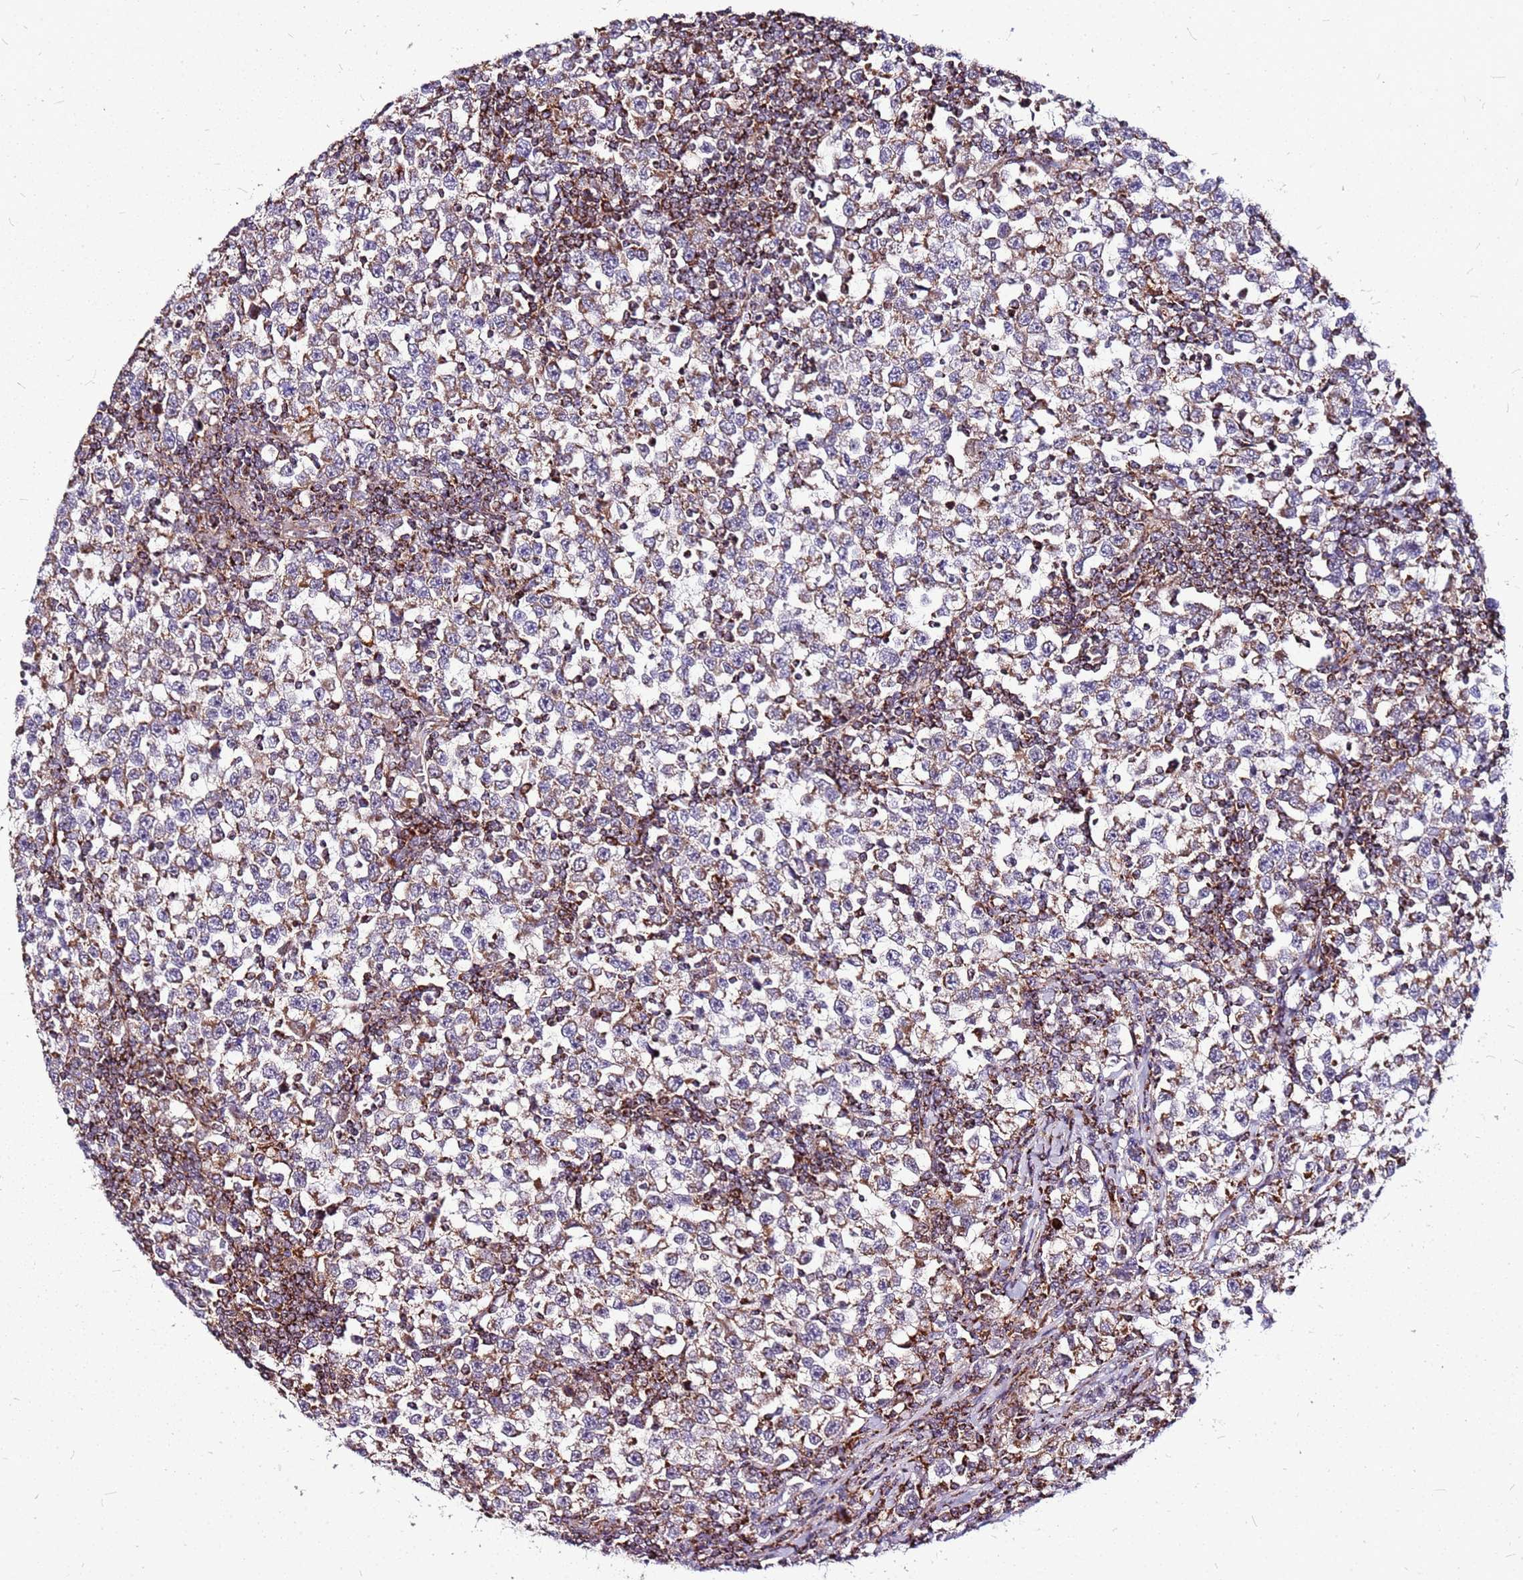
{"staining": {"intensity": "moderate", "quantity": ">75%", "location": "cytoplasmic/membranous"}, "tissue": "testis cancer", "cell_type": "Tumor cells", "image_type": "cancer", "snomed": [{"axis": "morphology", "description": "Normal tissue, NOS"}, {"axis": "morphology", "description": "Seminoma, NOS"}, {"axis": "topography", "description": "Testis"}], "caption": "Protein expression analysis of human seminoma (testis) reveals moderate cytoplasmic/membranous expression in approximately >75% of tumor cells.", "gene": "OR51T1", "patient": {"sex": "male", "age": 43}}